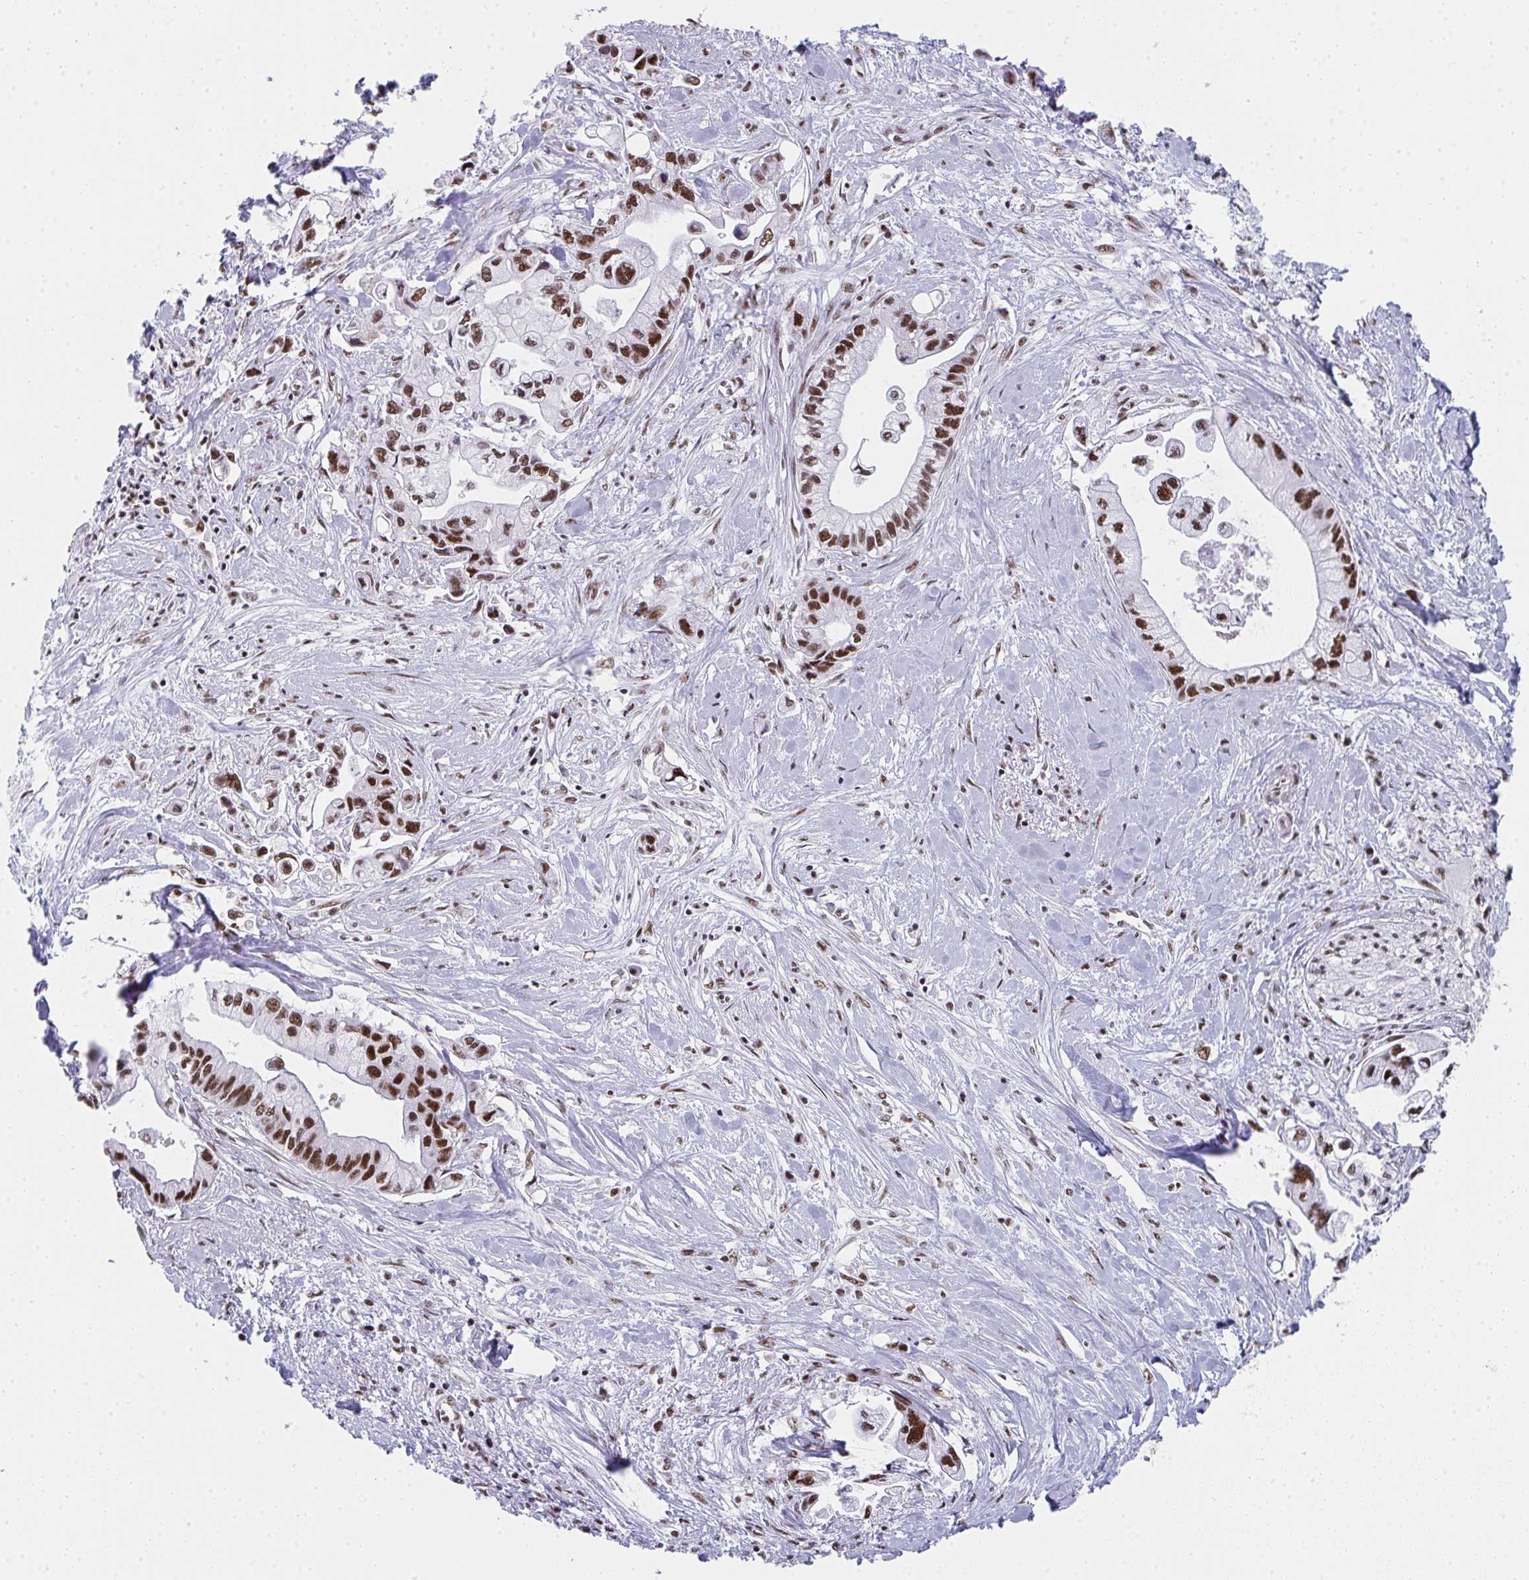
{"staining": {"intensity": "moderate", "quantity": ">75%", "location": "nuclear"}, "tissue": "pancreatic cancer", "cell_type": "Tumor cells", "image_type": "cancer", "snomed": [{"axis": "morphology", "description": "Adenocarcinoma, NOS"}, {"axis": "topography", "description": "Pancreas"}], "caption": "This photomicrograph exhibits immunohistochemistry staining of pancreatic adenocarcinoma, with medium moderate nuclear staining in approximately >75% of tumor cells.", "gene": "SNRNP70", "patient": {"sex": "male", "age": 61}}